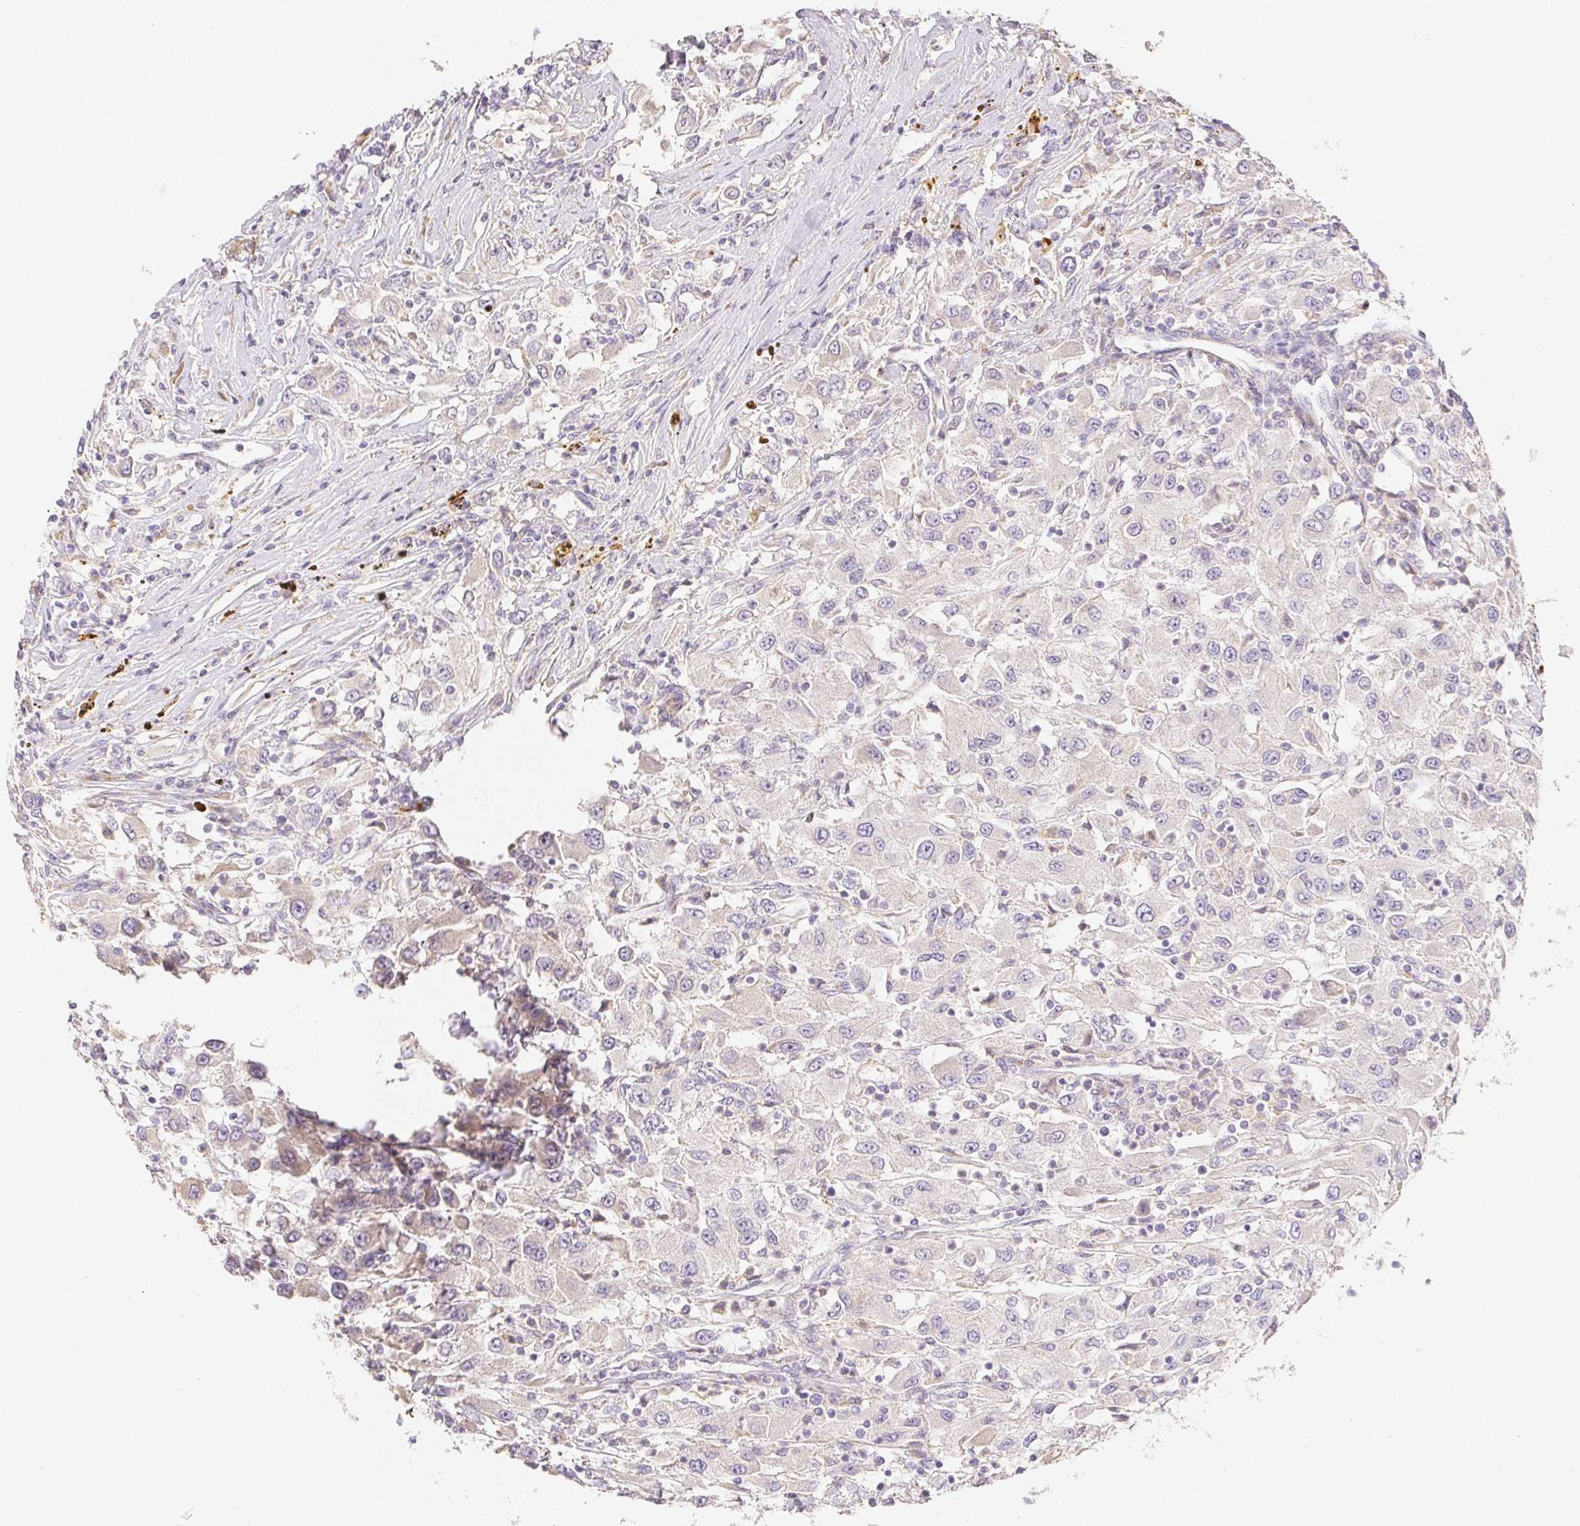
{"staining": {"intensity": "negative", "quantity": "none", "location": "none"}, "tissue": "renal cancer", "cell_type": "Tumor cells", "image_type": "cancer", "snomed": [{"axis": "morphology", "description": "Adenocarcinoma, NOS"}, {"axis": "topography", "description": "Kidney"}], "caption": "Tumor cells are negative for protein expression in human renal adenocarcinoma. Nuclei are stained in blue.", "gene": "ACVR1B", "patient": {"sex": "female", "age": 67}}